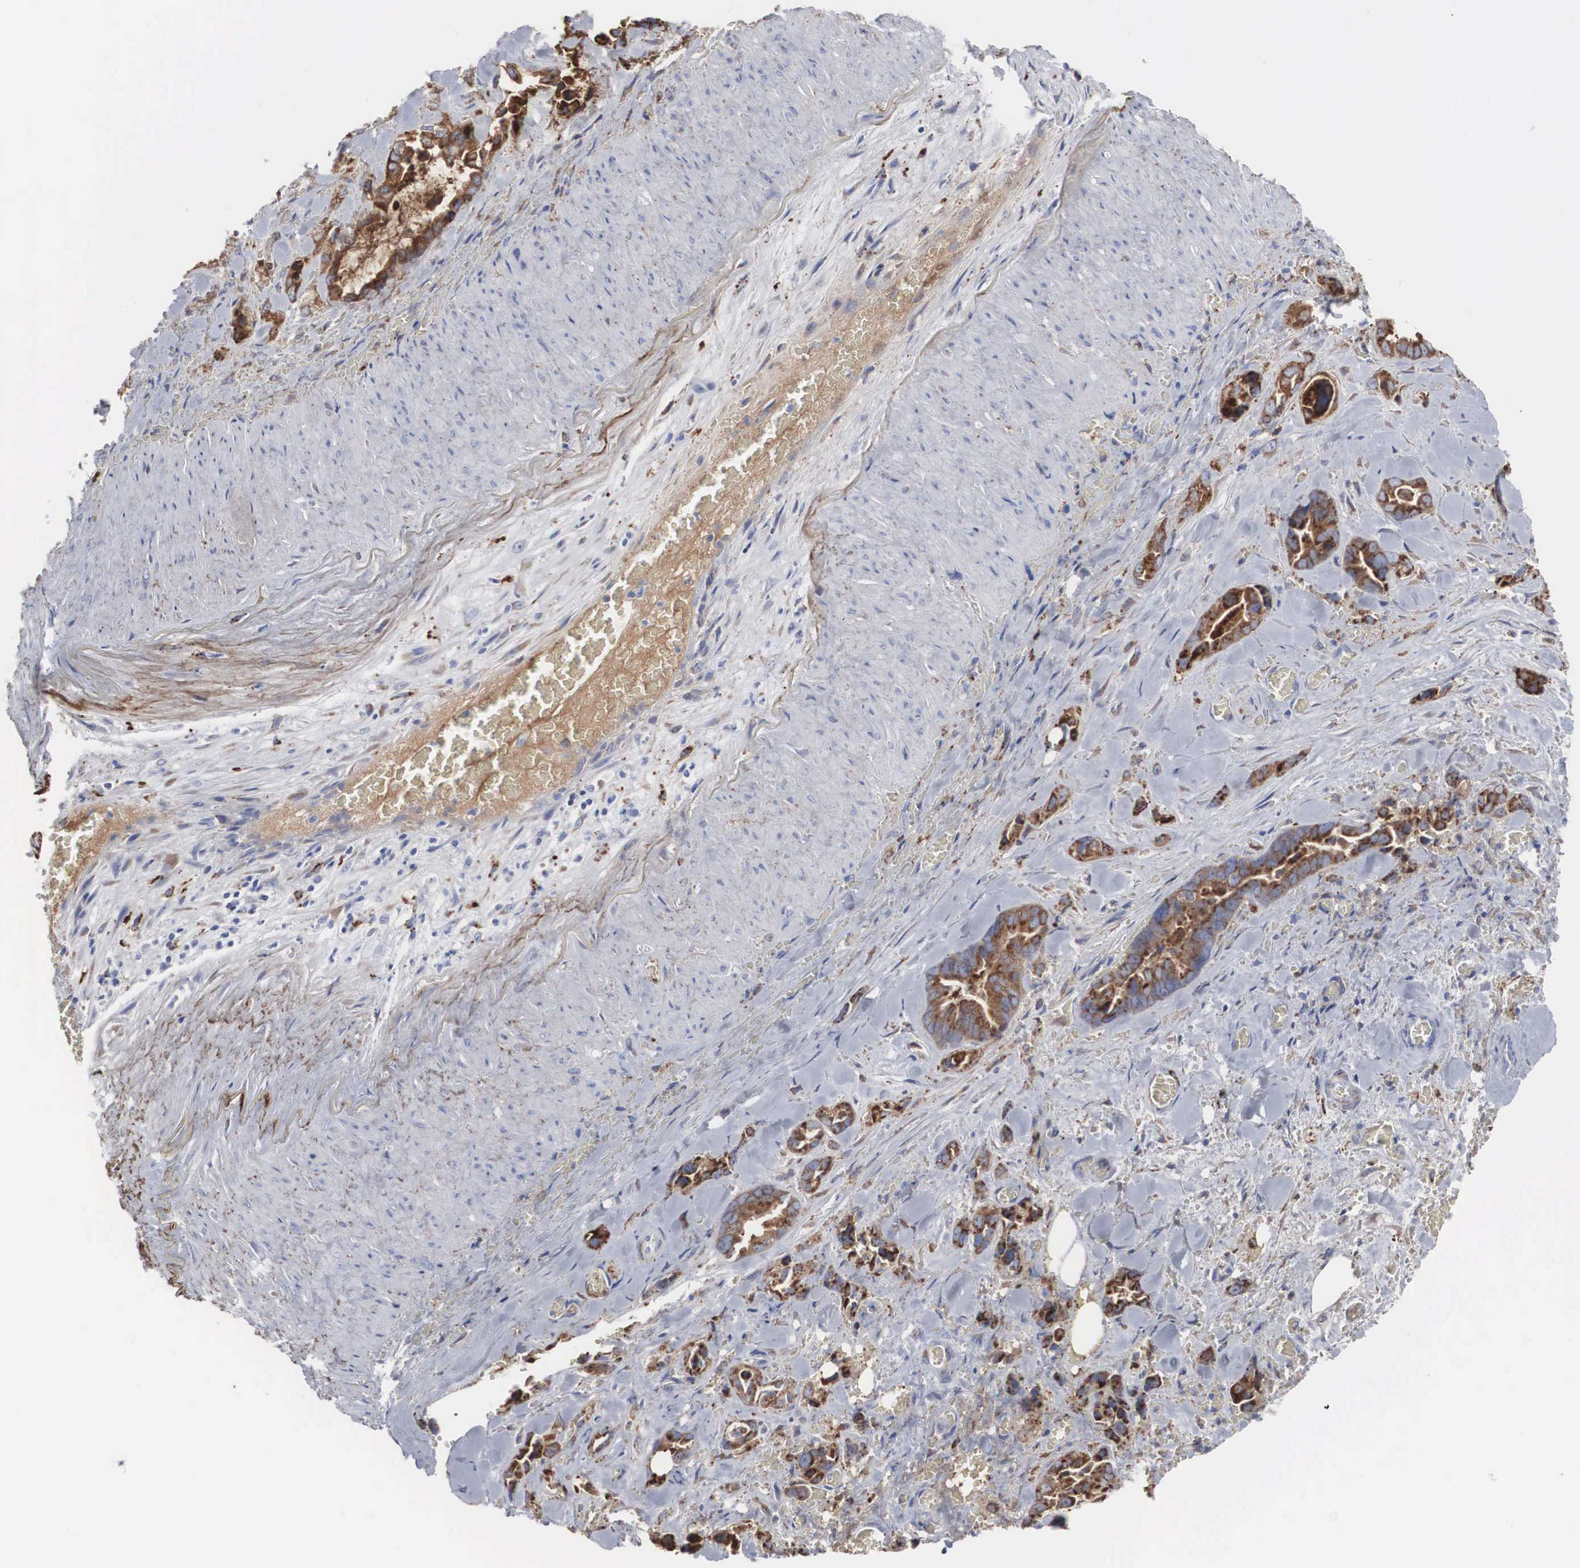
{"staining": {"intensity": "moderate", "quantity": ">75%", "location": "cytoplasmic/membranous"}, "tissue": "pancreatic cancer", "cell_type": "Tumor cells", "image_type": "cancer", "snomed": [{"axis": "morphology", "description": "Adenocarcinoma, NOS"}, {"axis": "topography", "description": "Pancreas"}], "caption": "Human pancreatic adenocarcinoma stained with a brown dye shows moderate cytoplasmic/membranous positive expression in about >75% of tumor cells.", "gene": "LGALS3BP", "patient": {"sex": "male", "age": 69}}